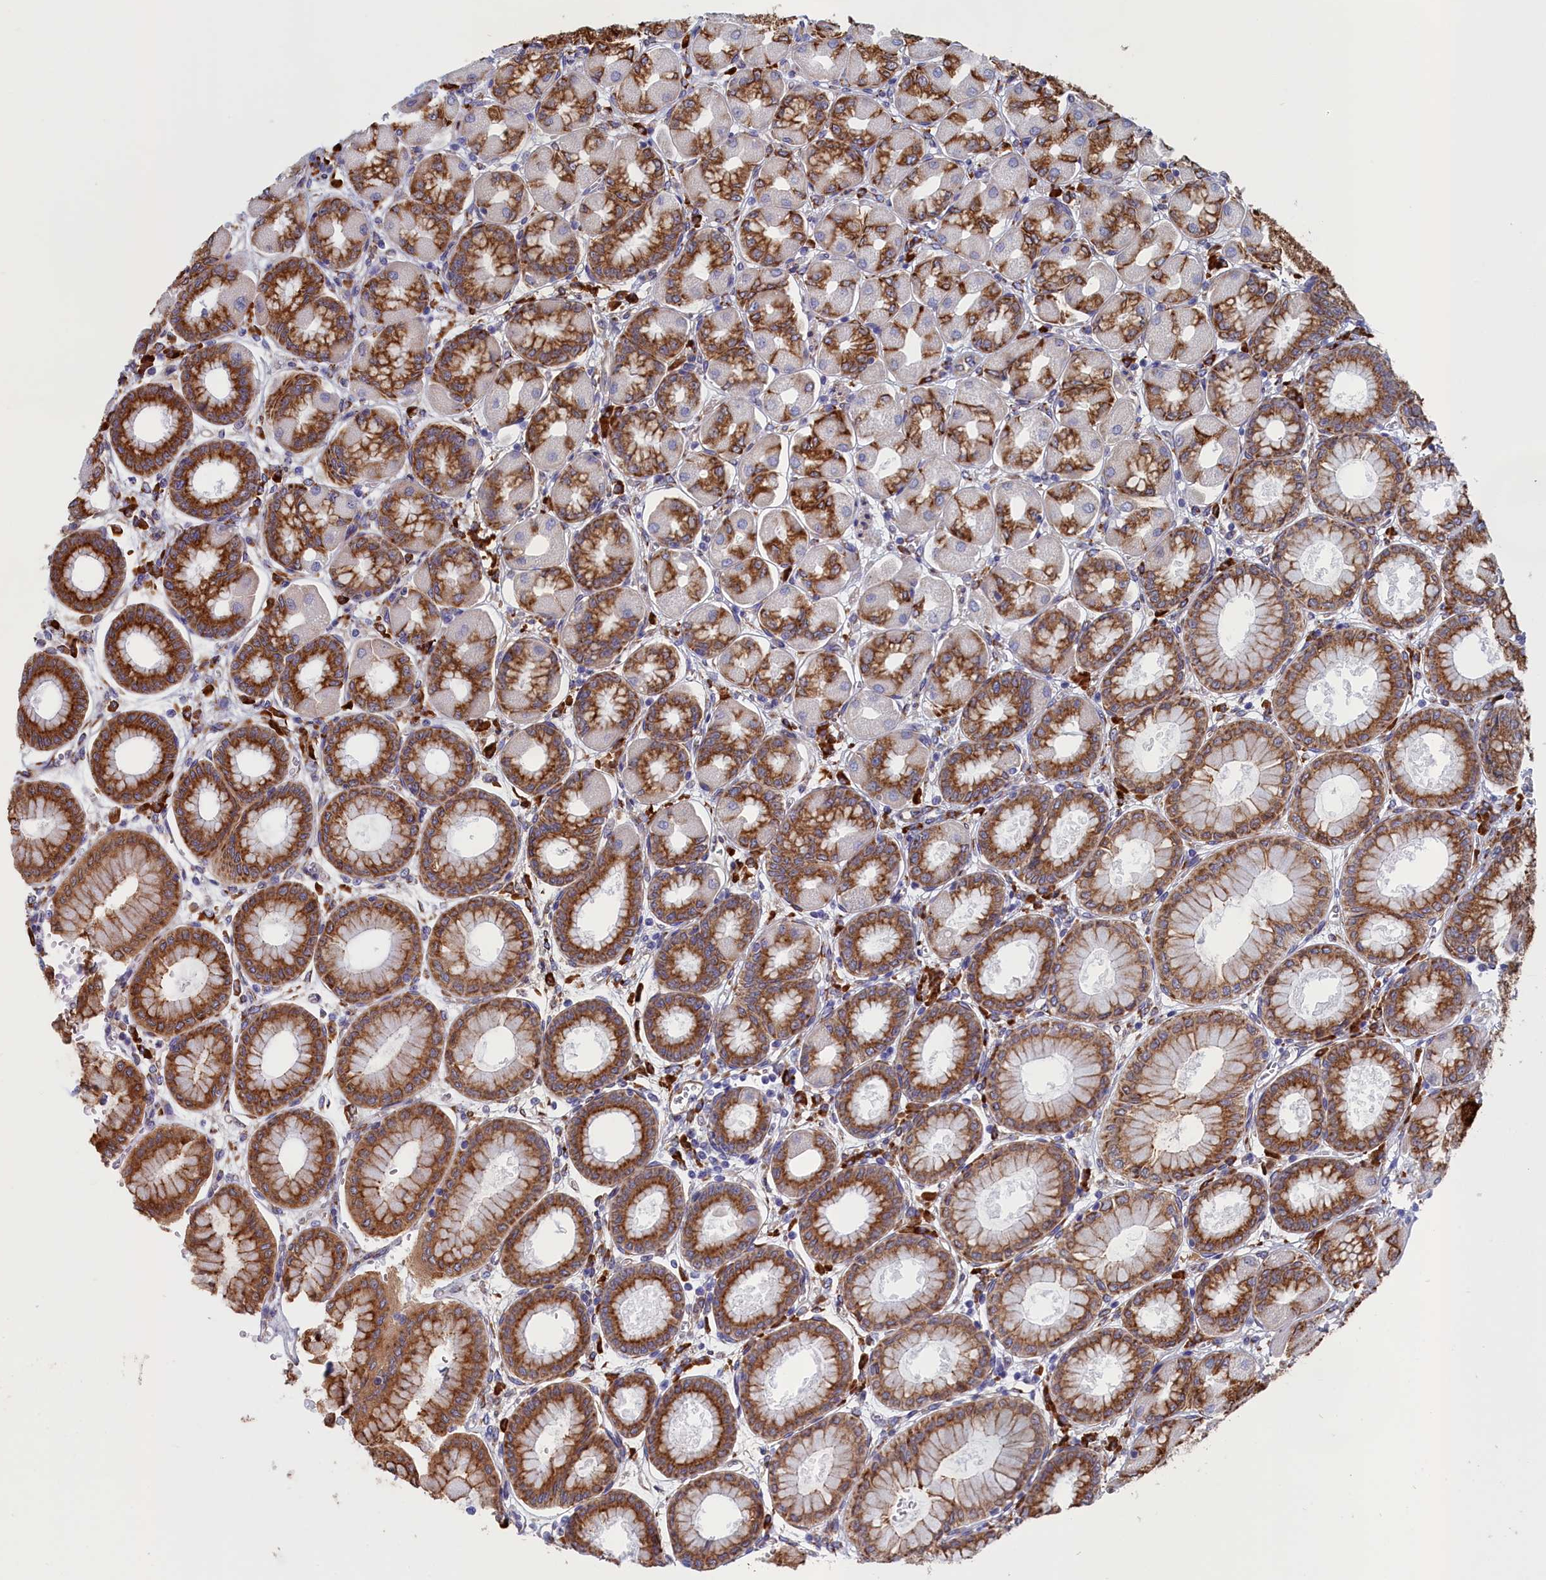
{"staining": {"intensity": "strong", "quantity": "25%-75%", "location": "cytoplasmic/membranous"}, "tissue": "stomach", "cell_type": "Glandular cells", "image_type": "normal", "snomed": [{"axis": "morphology", "description": "Normal tissue, NOS"}, {"axis": "topography", "description": "Stomach, upper"}], "caption": "DAB (3,3'-diaminobenzidine) immunohistochemical staining of benign stomach displays strong cytoplasmic/membranous protein expression in approximately 25%-75% of glandular cells. (DAB IHC with brightfield microscopy, high magnification).", "gene": "CCDC68", "patient": {"sex": "female", "age": 56}}